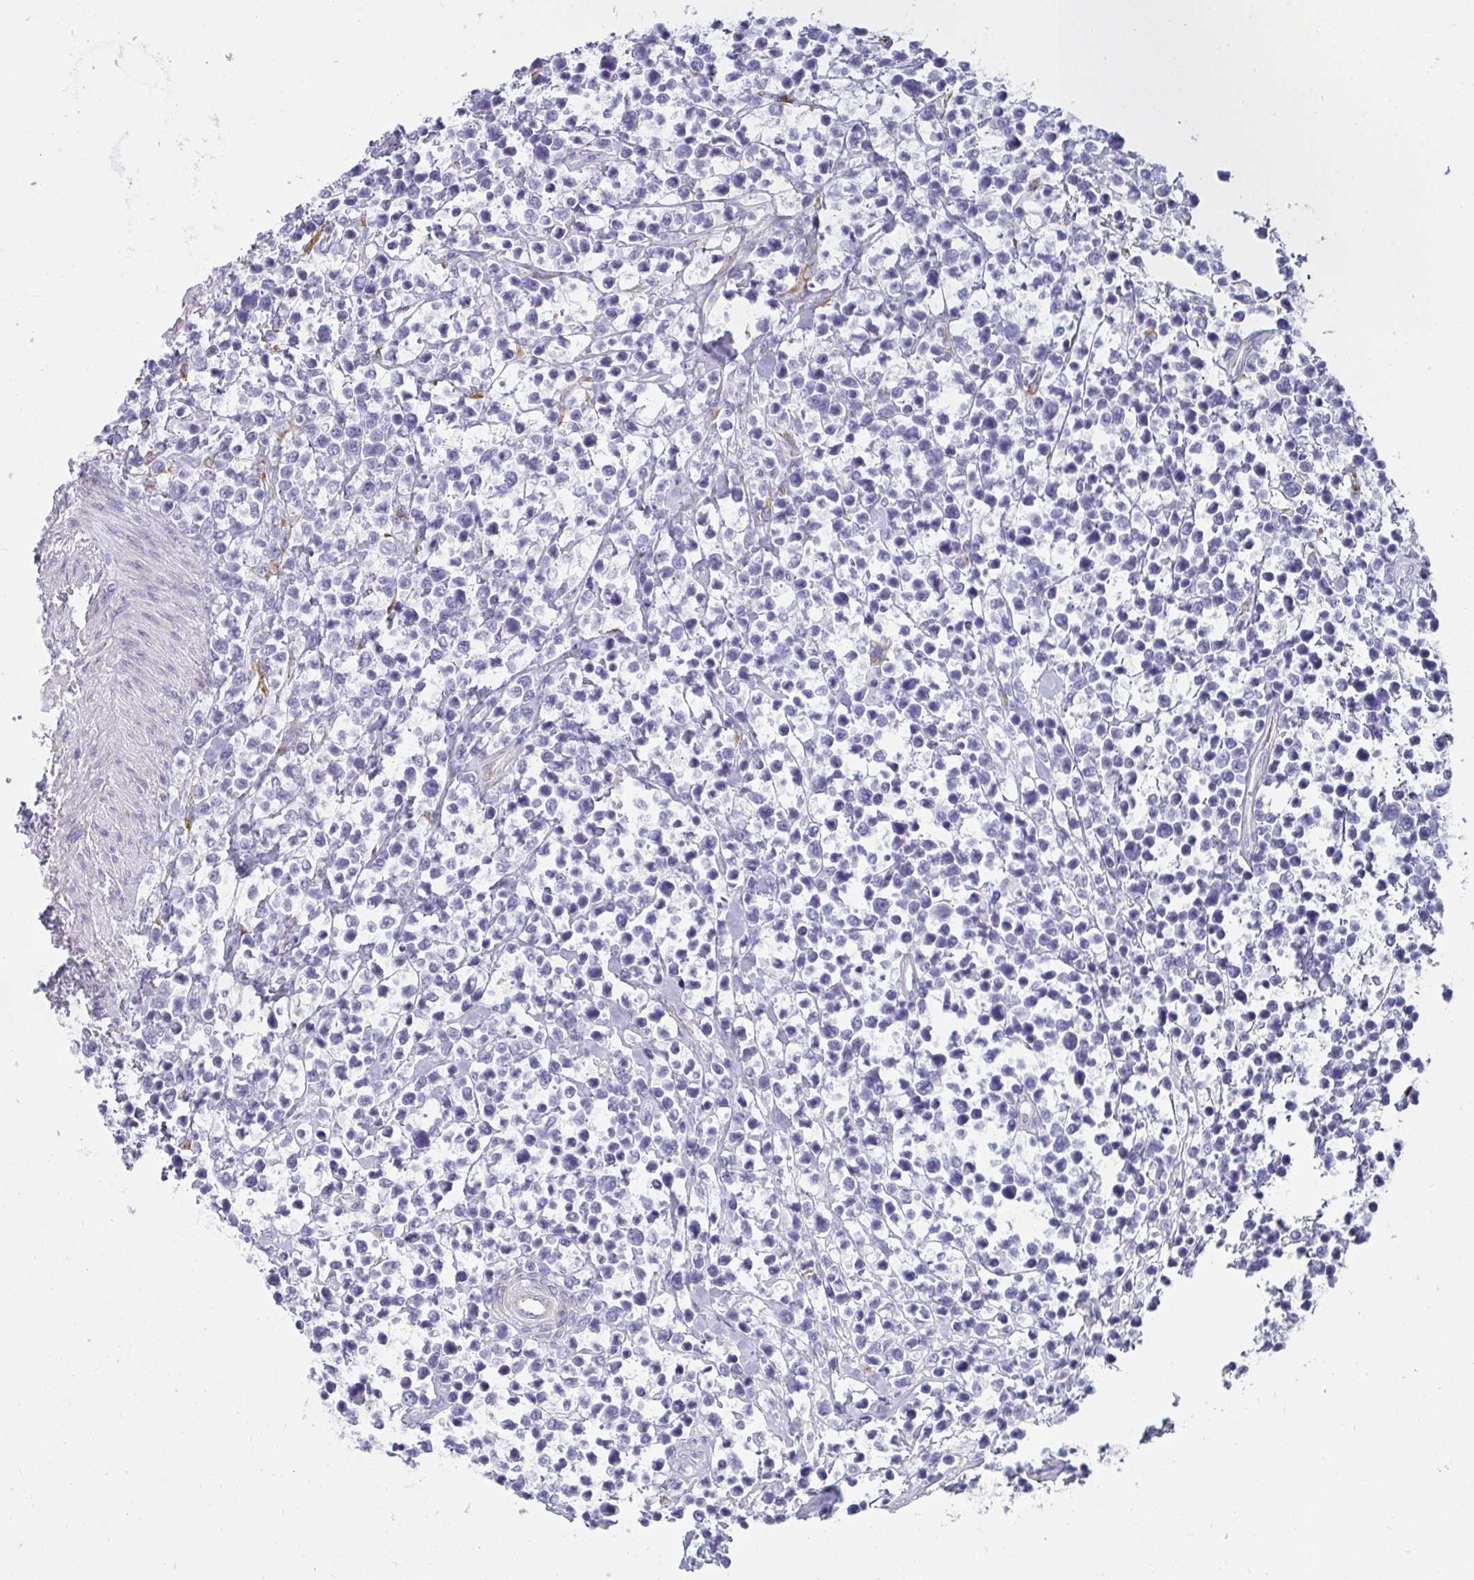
{"staining": {"intensity": "negative", "quantity": "none", "location": "none"}, "tissue": "lymphoma", "cell_type": "Tumor cells", "image_type": "cancer", "snomed": [{"axis": "morphology", "description": "Malignant lymphoma, non-Hodgkin's type, High grade"}, {"axis": "topography", "description": "Soft tissue"}], "caption": "This is a photomicrograph of immunohistochemistry (IHC) staining of lymphoma, which shows no expression in tumor cells. Brightfield microscopy of immunohistochemistry (IHC) stained with DAB (3,3'-diaminobenzidine) (brown) and hematoxylin (blue), captured at high magnification.", "gene": "SHROOM1", "patient": {"sex": "female", "age": 56}}